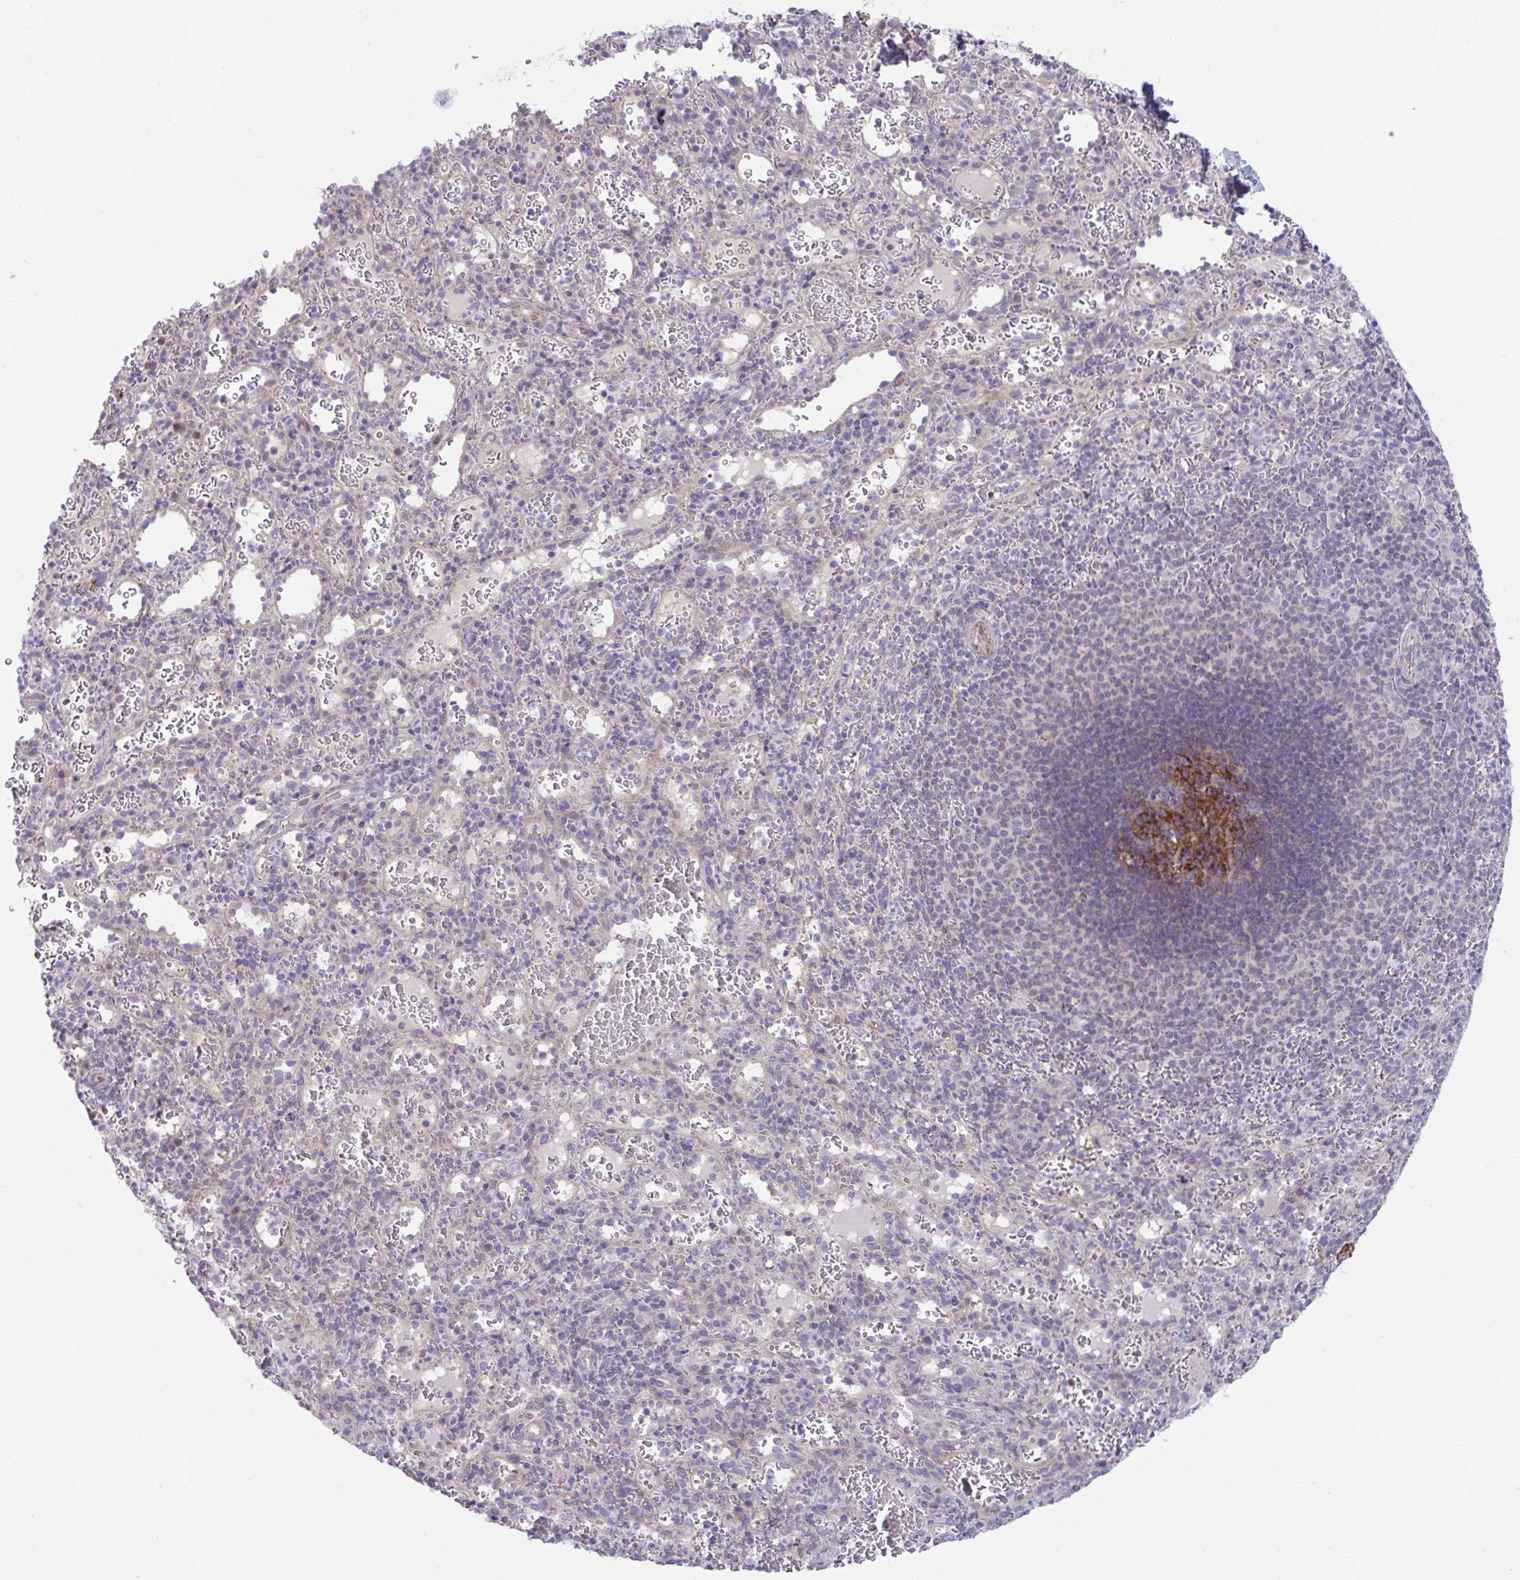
{"staining": {"intensity": "negative", "quantity": "none", "location": "none"}, "tissue": "spleen", "cell_type": "Cells in red pulp", "image_type": "normal", "snomed": [{"axis": "morphology", "description": "Normal tissue, NOS"}, {"axis": "topography", "description": "Spleen"}], "caption": "An IHC micrograph of normal spleen is shown. There is no staining in cells in red pulp of spleen.", "gene": "IL37", "patient": {"sex": "male", "age": 57}}